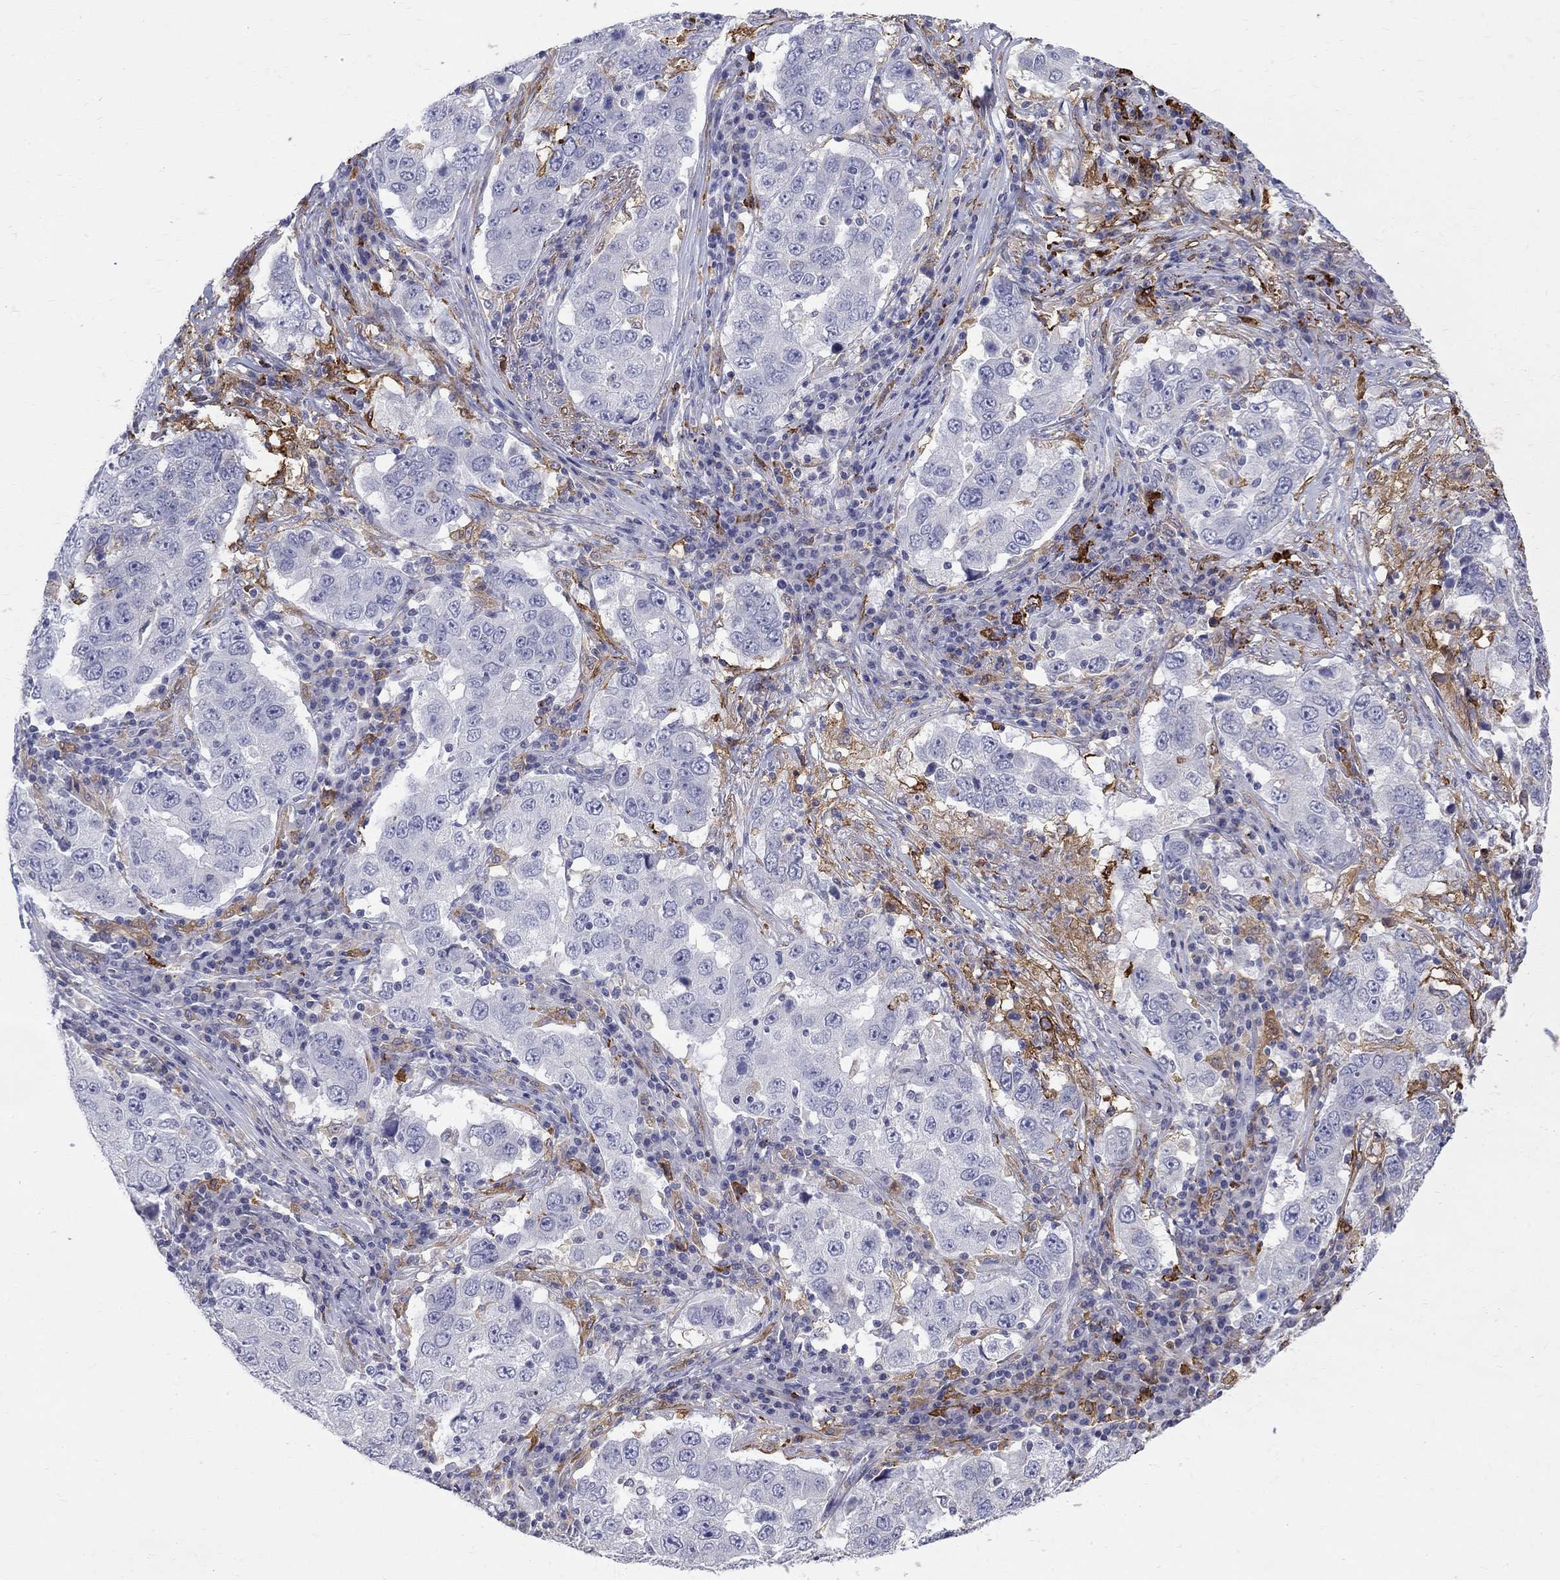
{"staining": {"intensity": "negative", "quantity": "none", "location": "none"}, "tissue": "lung cancer", "cell_type": "Tumor cells", "image_type": "cancer", "snomed": [{"axis": "morphology", "description": "Adenocarcinoma, NOS"}, {"axis": "topography", "description": "Lung"}], "caption": "Protein analysis of lung cancer (adenocarcinoma) displays no significant staining in tumor cells. Brightfield microscopy of IHC stained with DAB (brown) and hematoxylin (blue), captured at high magnification.", "gene": "AGER", "patient": {"sex": "male", "age": 73}}